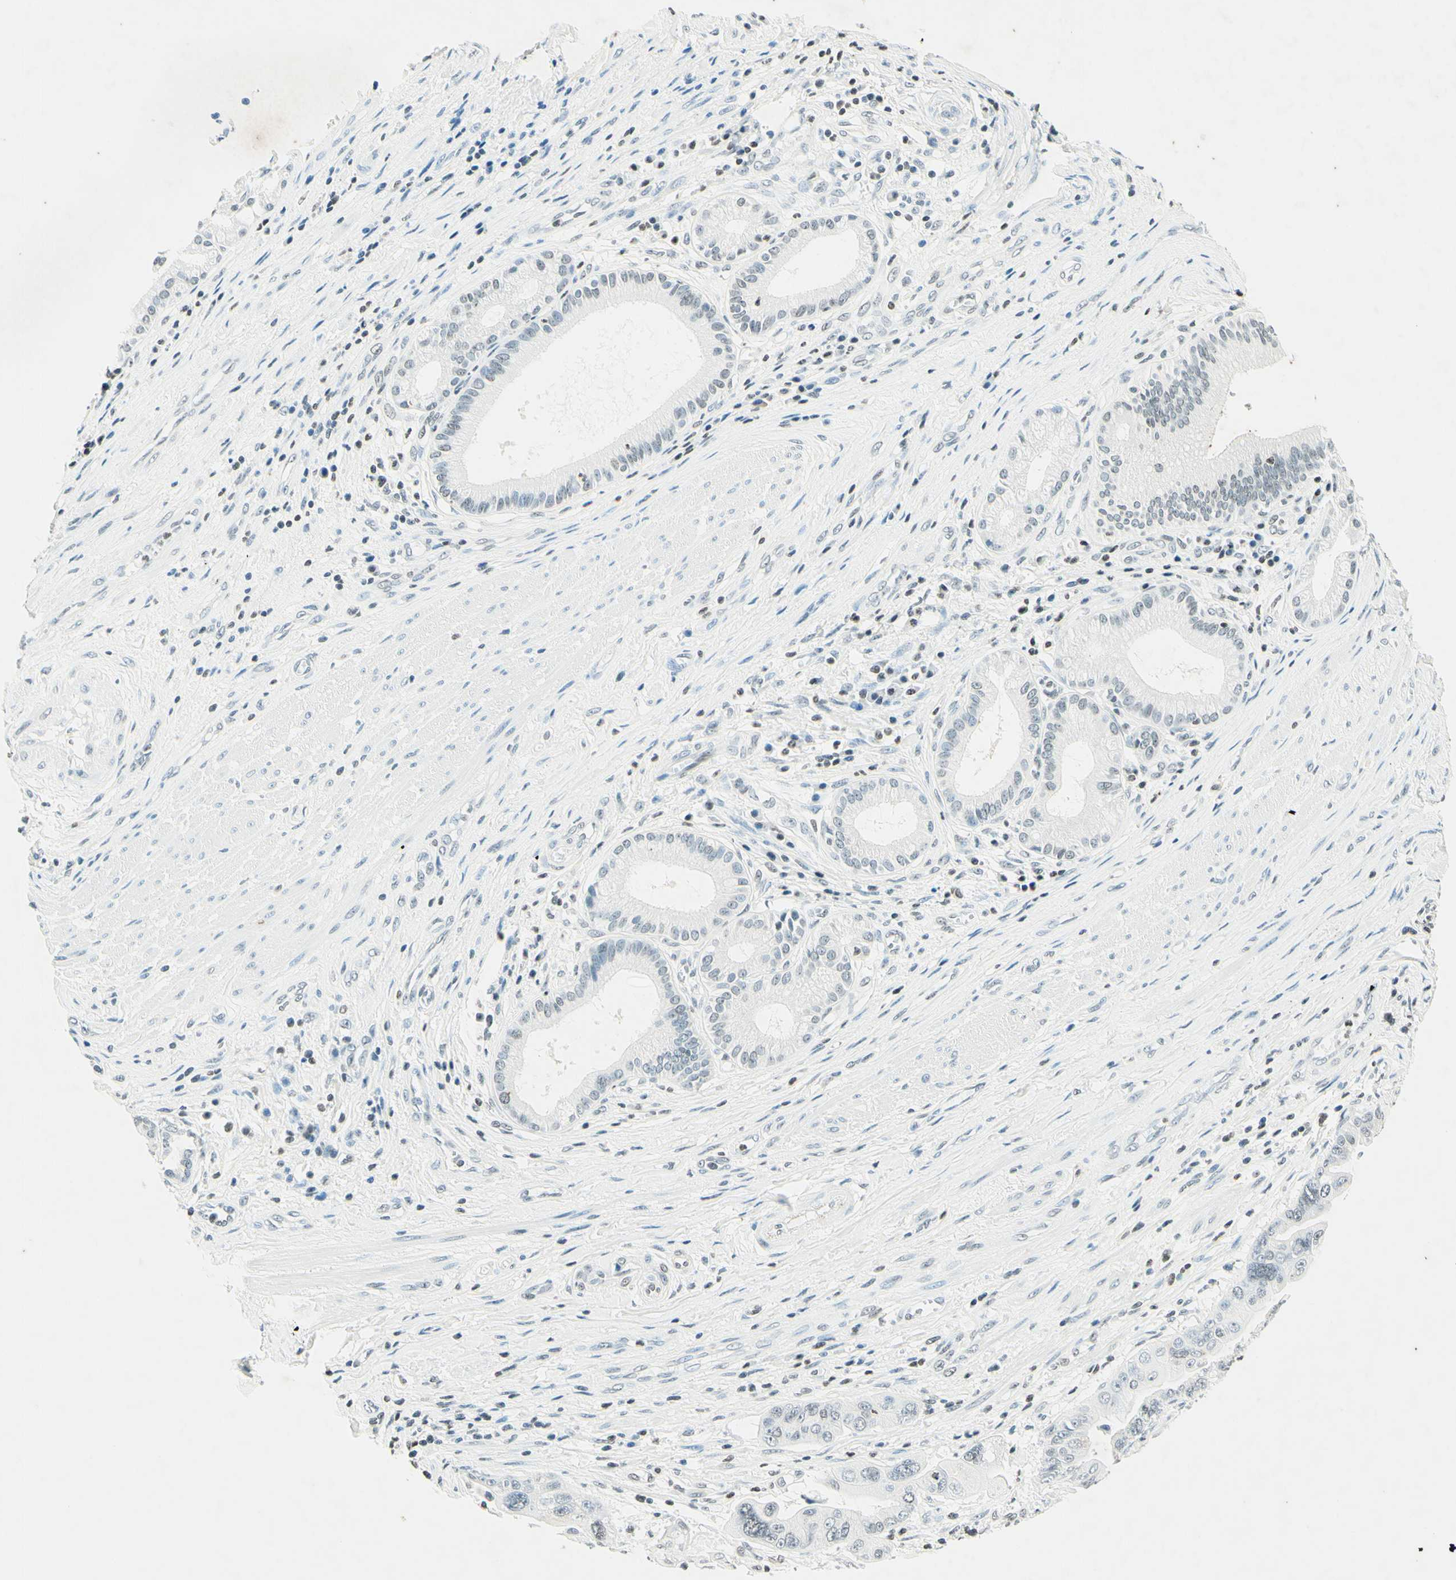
{"staining": {"intensity": "weak", "quantity": "<25%", "location": "nuclear"}, "tissue": "pancreatic cancer", "cell_type": "Tumor cells", "image_type": "cancer", "snomed": [{"axis": "morphology", "description": "Adenocarcinoma, NOS"}, {"axis": "topography", "description": "Pancreas"}], "caption": "Tumor cells are negative for brown protein staining in adenocarcinoma (pancreatic).", "gene": "MSH2", "patient": {"sex": "female", "age": 75}}